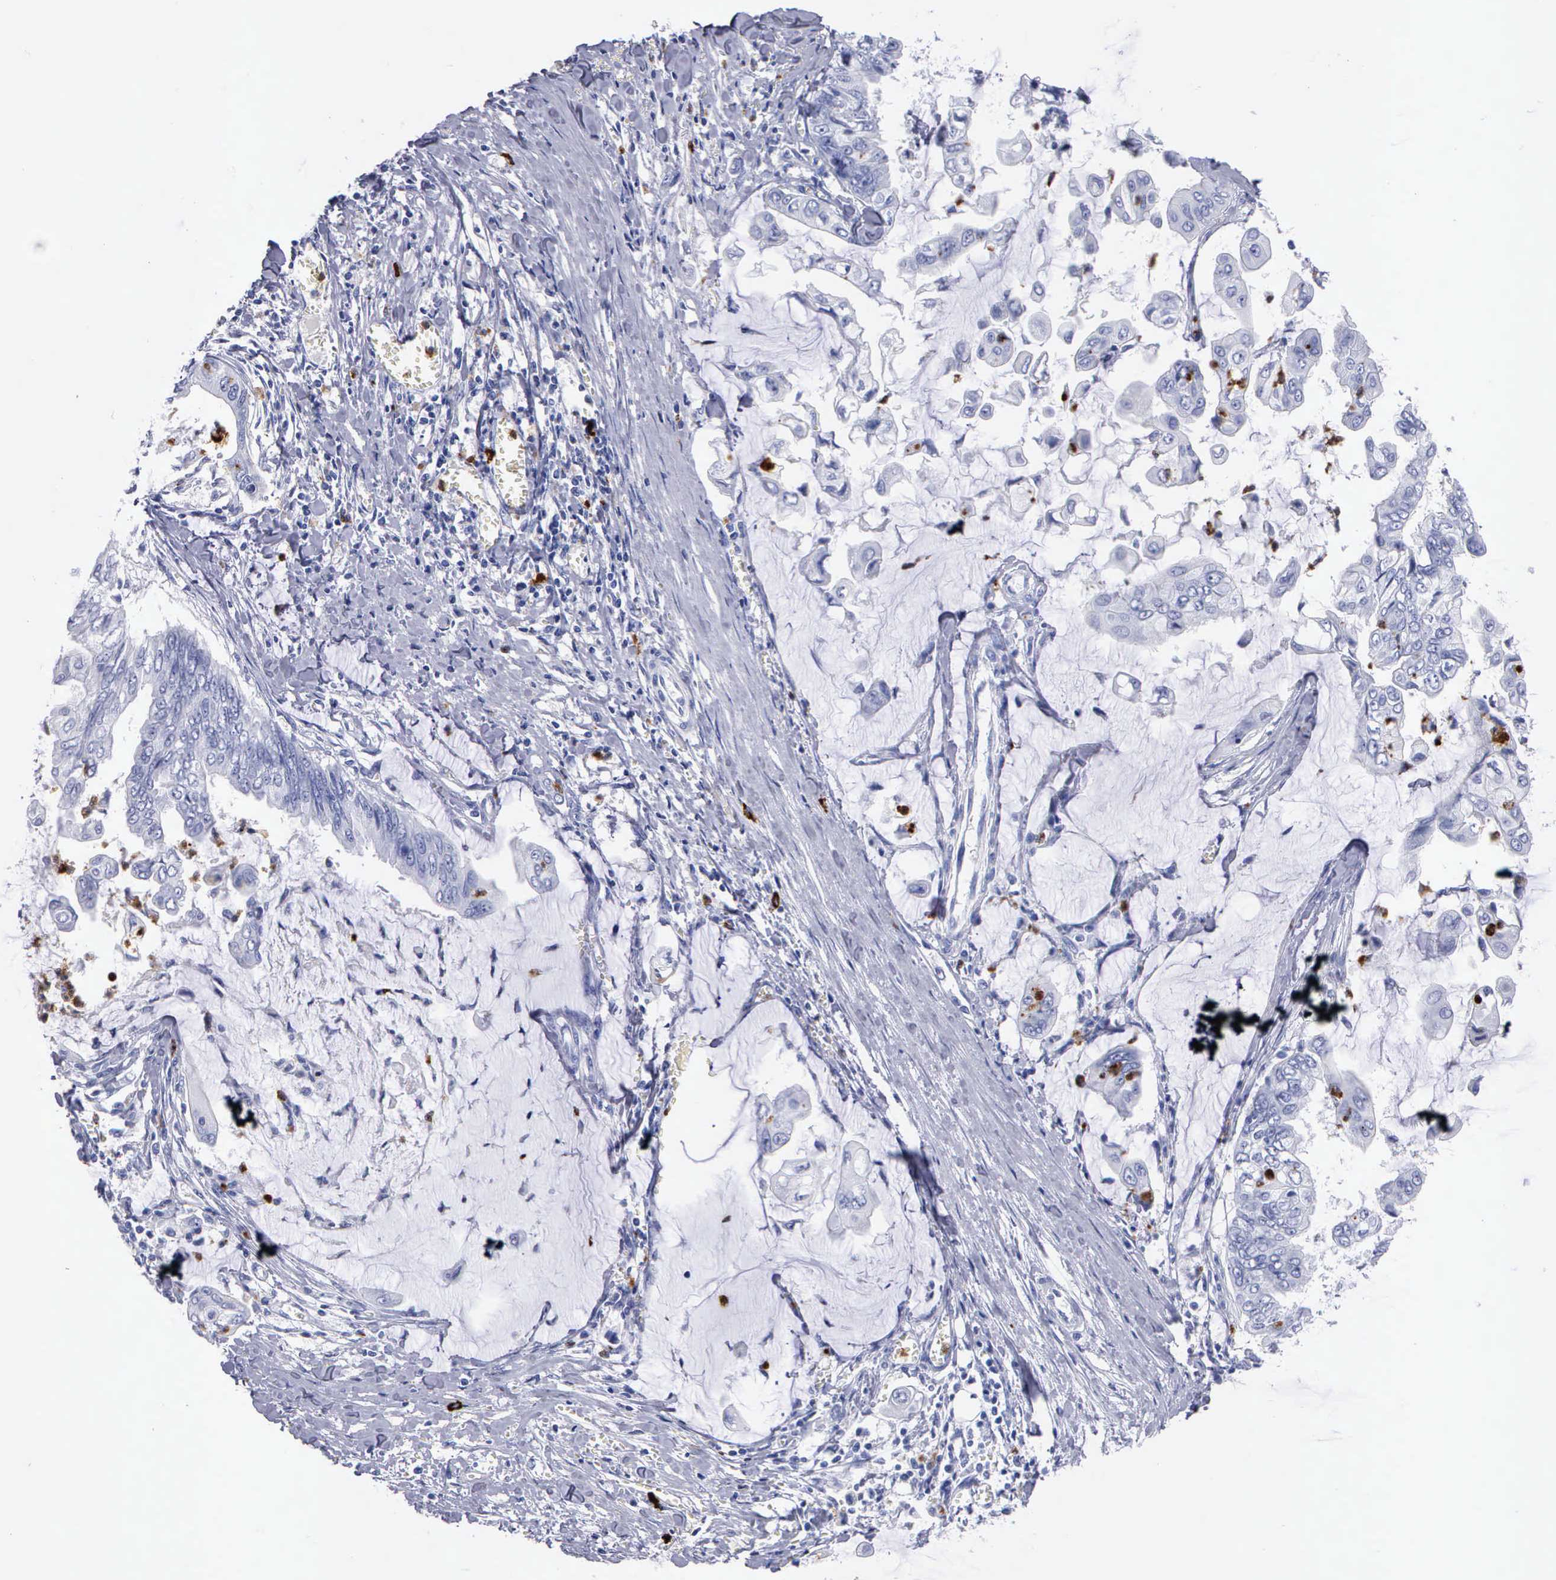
{"staining": {"intensity": "negative", "quantity": "none", "location": "none"}, "tissue": "stomach cancer", "cell_type": "Tumor cells", "image_type": "cancer", "snomed": [{"axis": "morphology", "description": "Adenocarcinoma, NOS"}, {"axis": "topography", "description": "Stomach, upper"}], "caption": "Immunohistochemistry (IHC) histopathology image of neoplastic tissue: stomach cancer (adenocarcinoma) stained with DAB shows no significant protein staining in tumor cells.", "gene": "CTSG", "patient": {"sex": "male", "age": 80}}